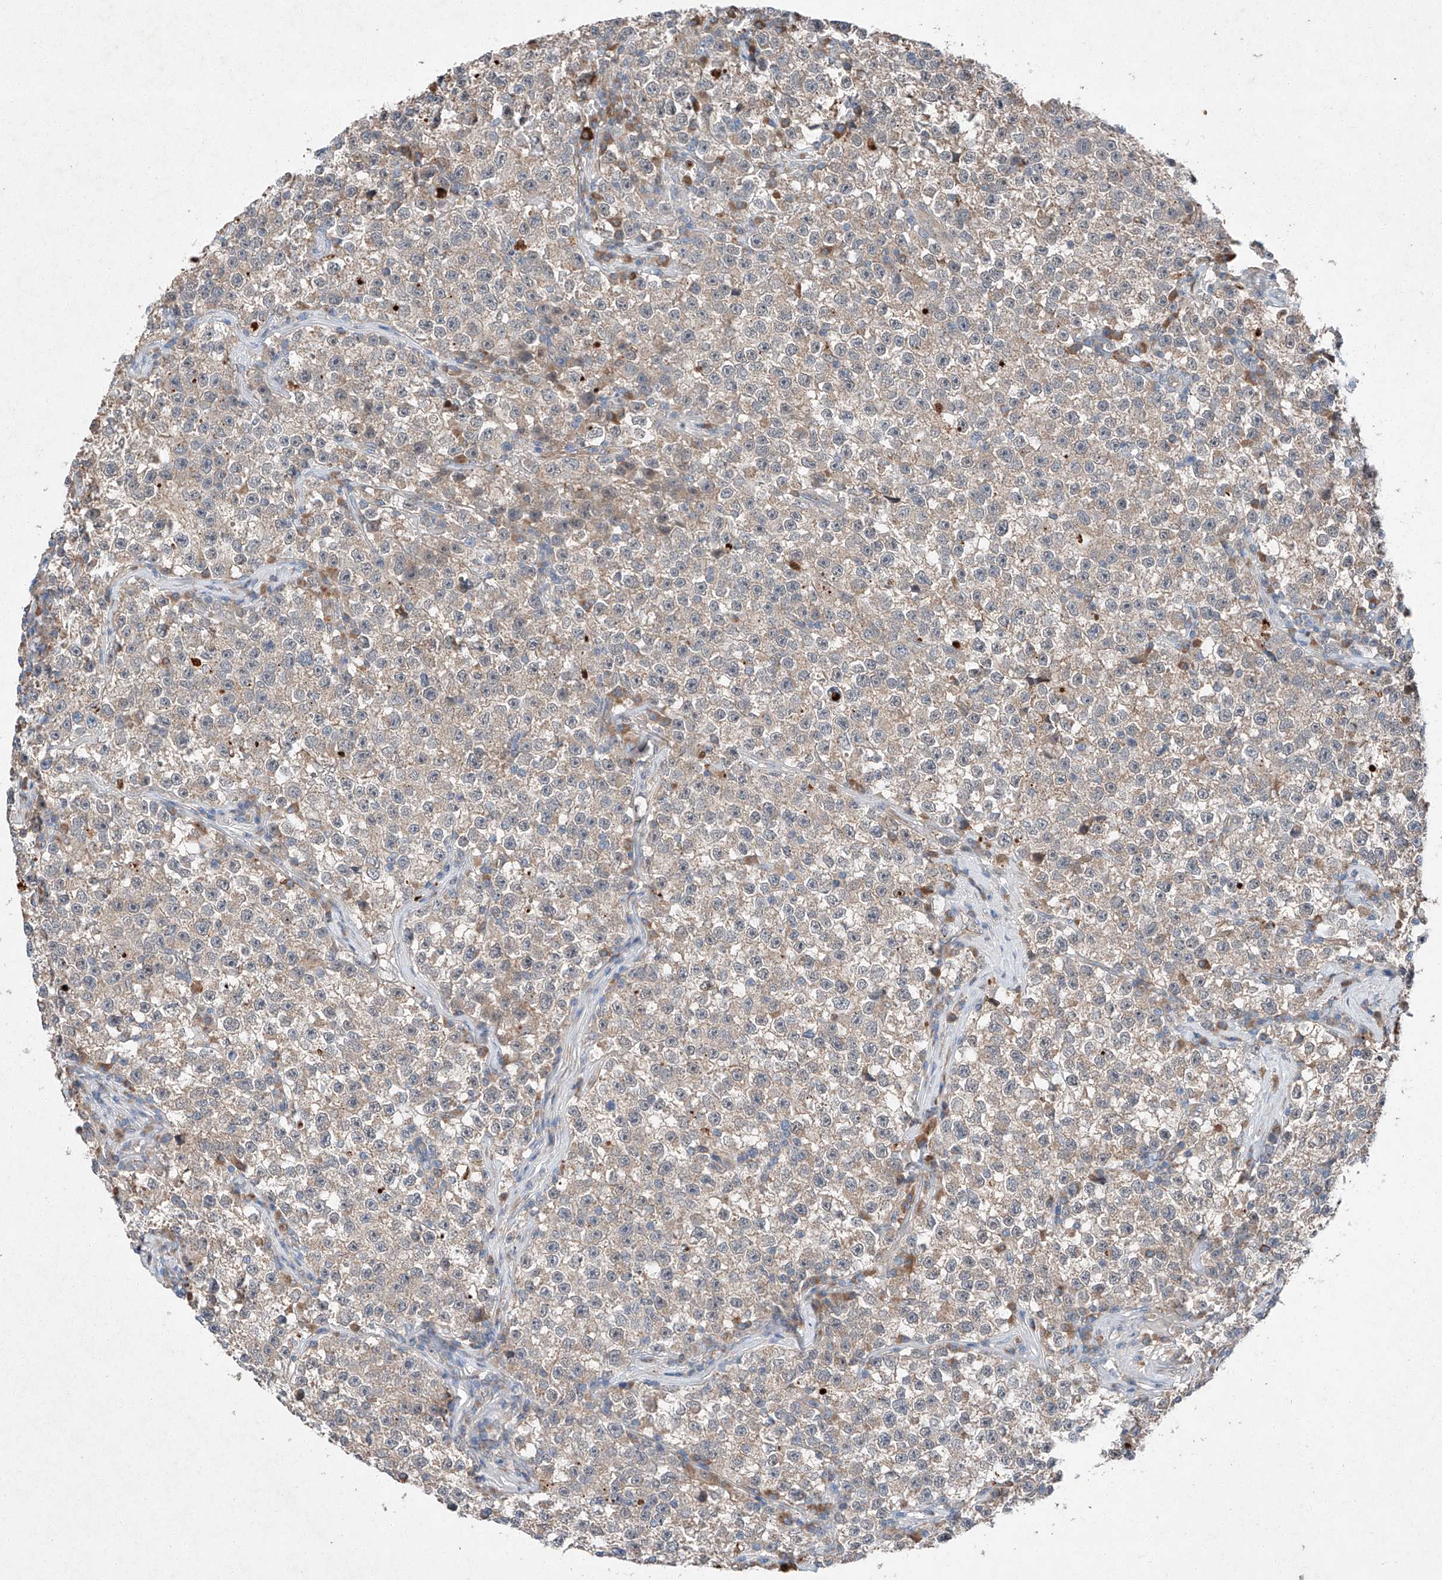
{"staining": {"intensity": "negative", "quantity": "none", "location": "none"}, "tissue": "testis cancer", "cell_type": "Tumor cells", "image_type": "cancer", "snomed": [{"axis": "morphology", "description": "Seminoma, NOS"}, {"axis": "topography", "description": "Testis"}], "caption": "The IHC micrograph has no significant expression in tumor cells of testis cancer tissue.", "gene": "RUSC1", "patient": {"sex": "male", "age": 22}}